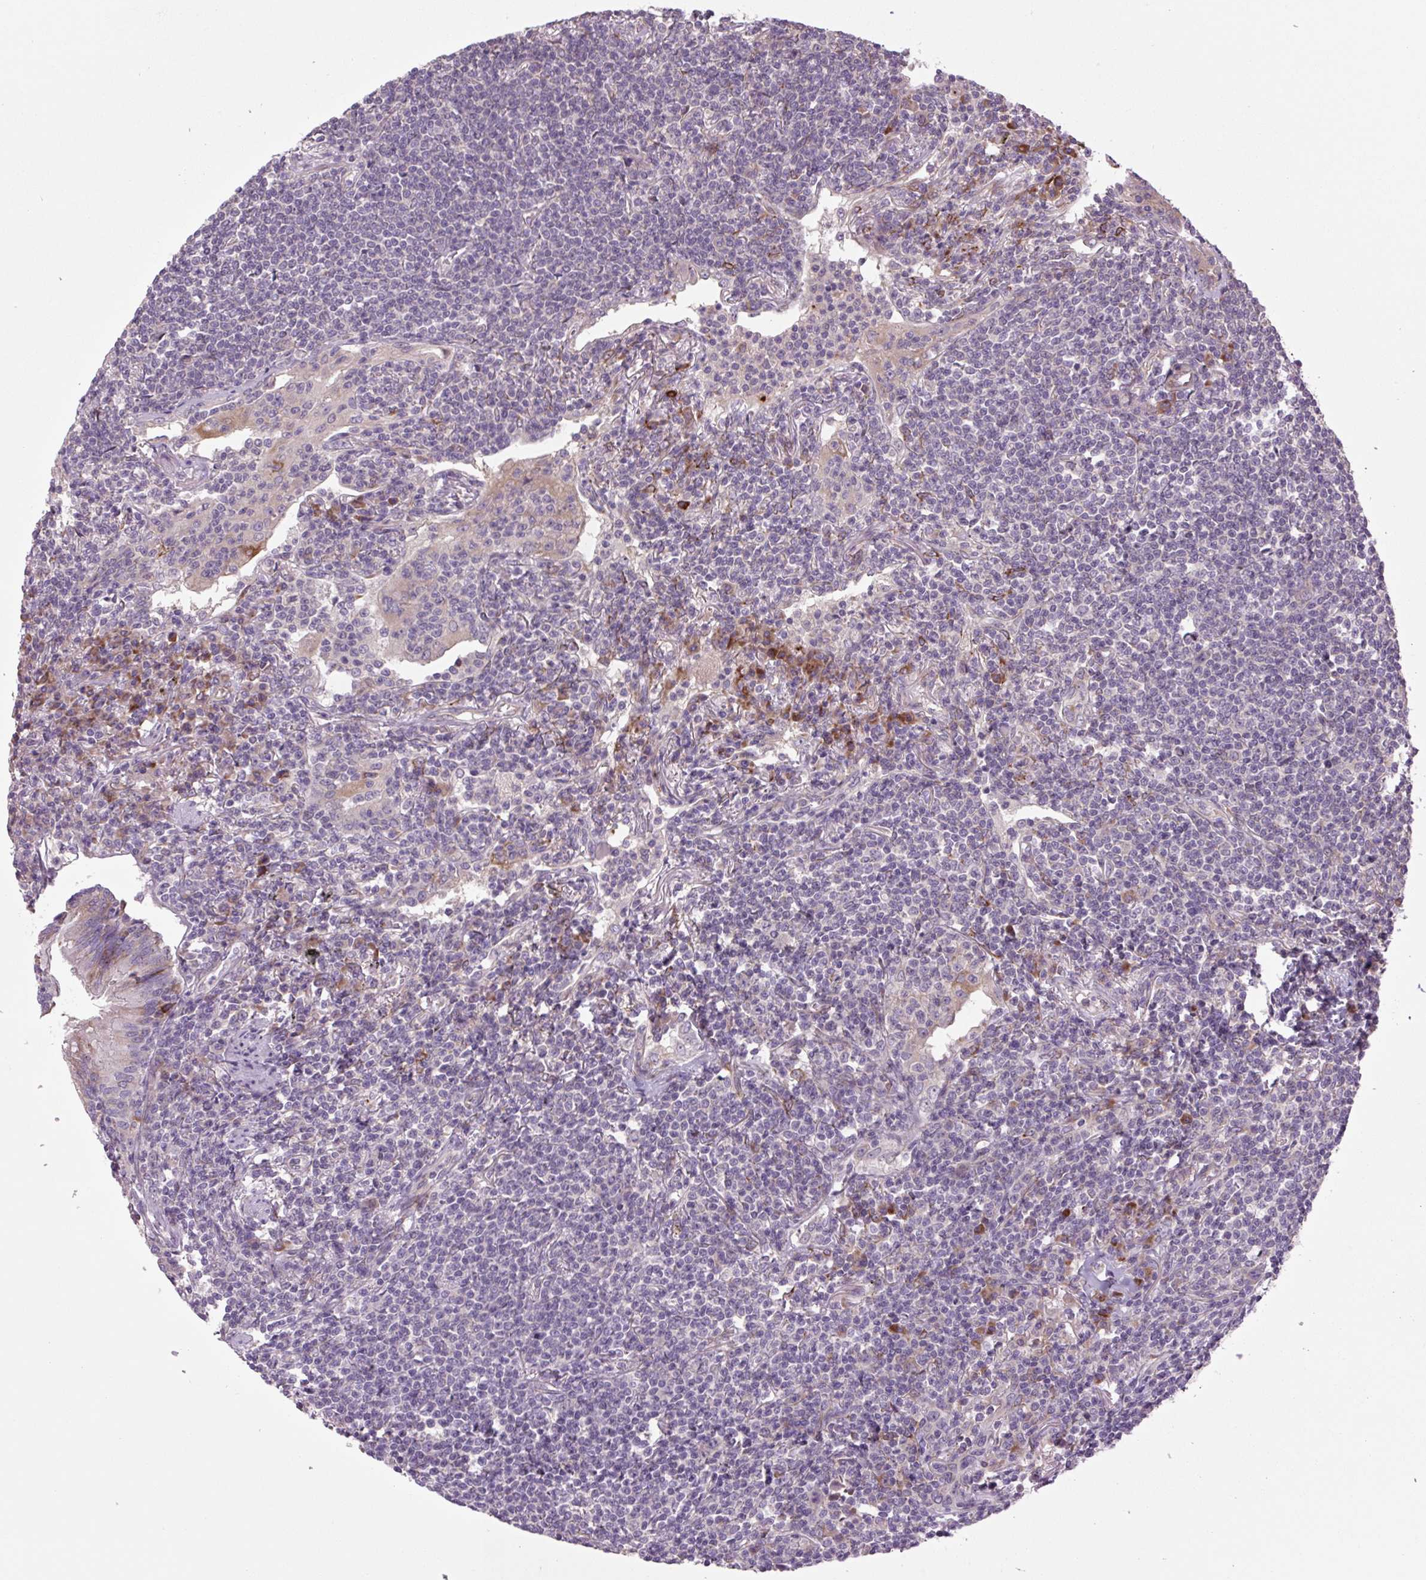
{"staining": {"intensity": "negative", "quantity": "none", "location": "none"}, "tissue": "lymphoma", "cell_type": "Tumor cells", "image_type": "cancer", "snomed": [{"axis": "morphology", "description": "Malignant lymphoma, non-Hodgkin's type, Low grade"}, {"axis": "topography", "description": "Lung"}], "caption": "A micrograph of lymphoma stained for a protein exhibits no brown staining in tumor cells.", "gene": "PLA2G4A", "patient": {"sex": "female", "age": 71}}